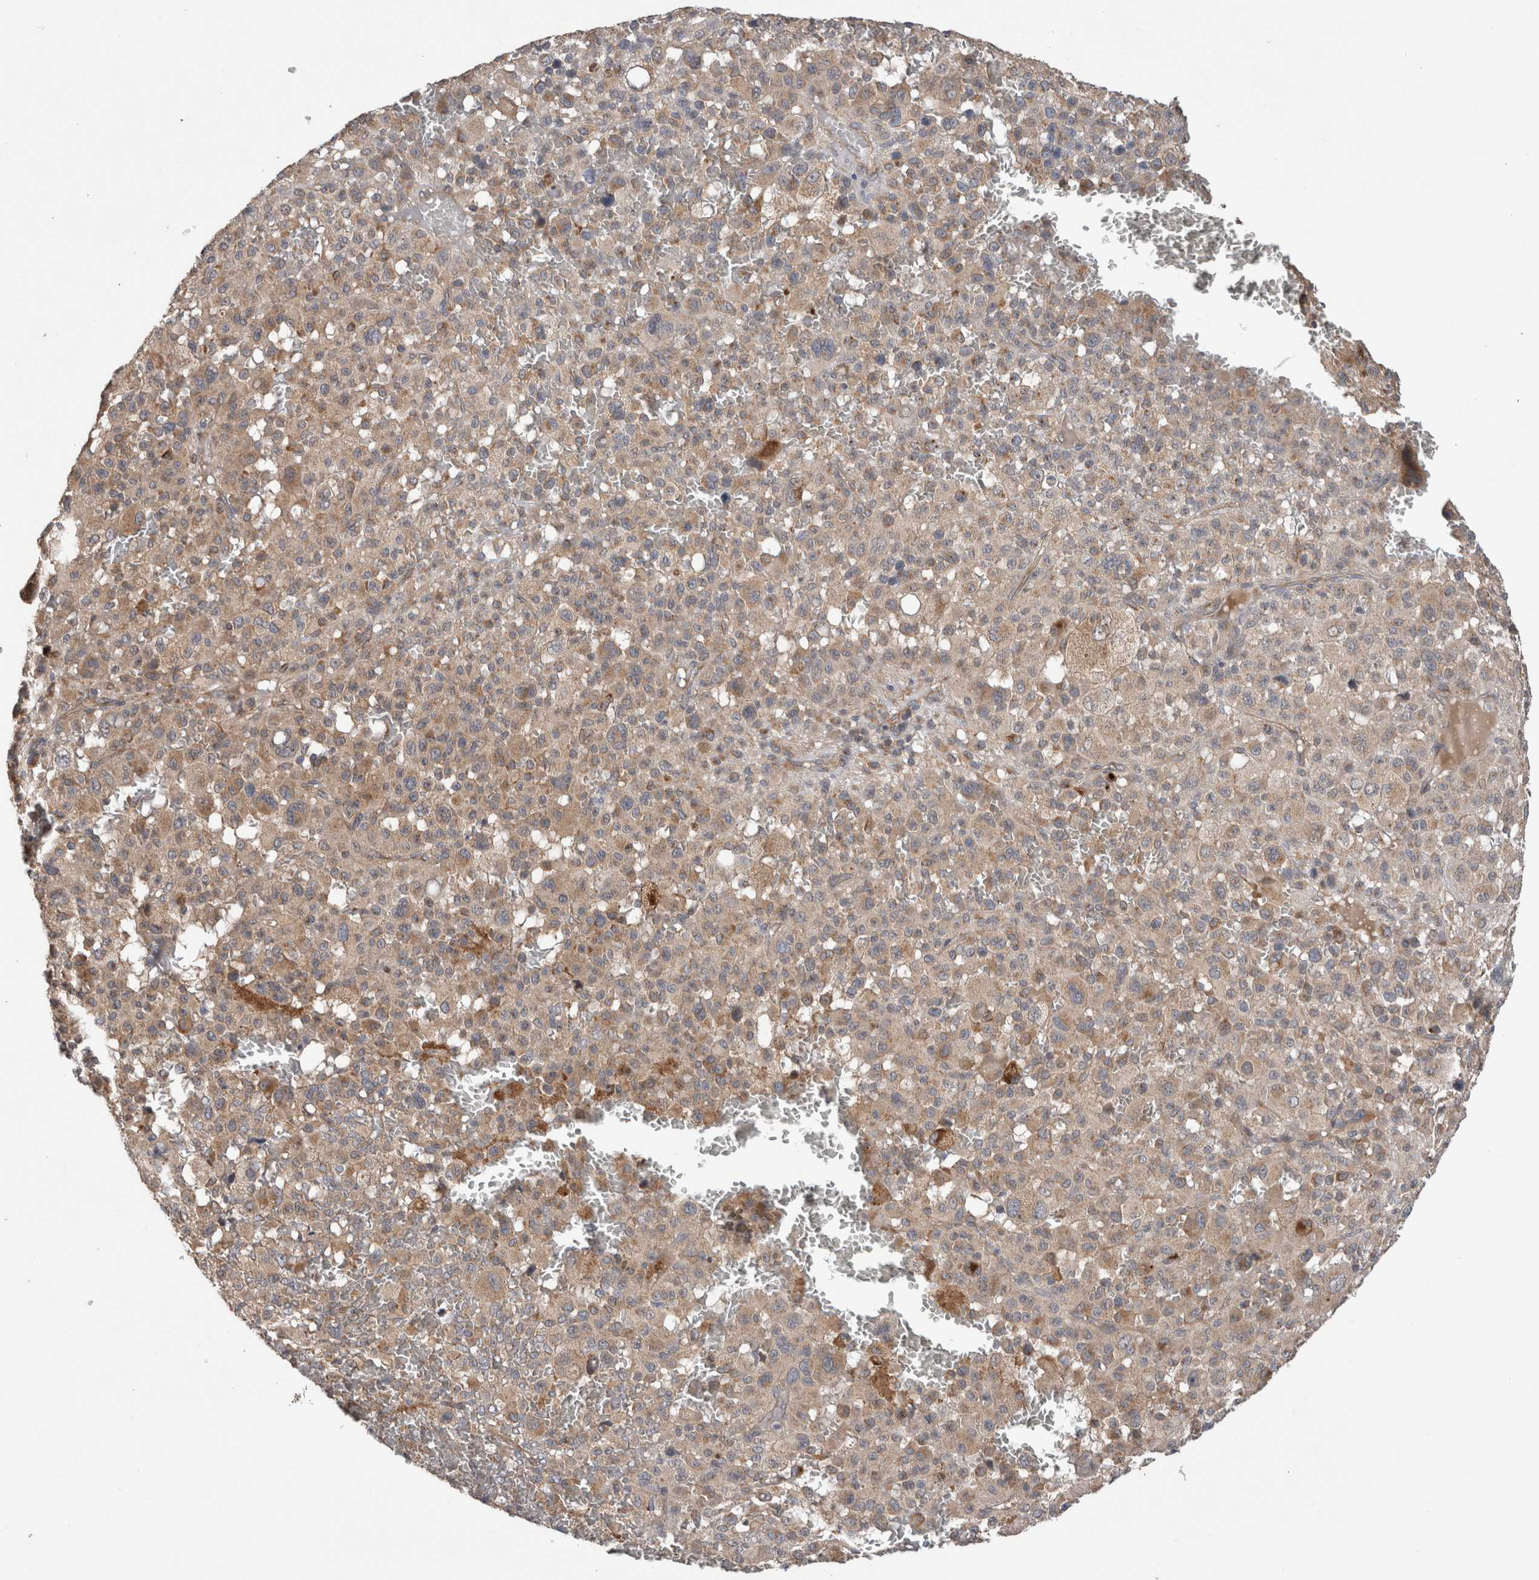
{"staining": {"intensity": "weak", "quantity": ">75%", "location": "cytoplasmic/membranous"}, "tissue": "melanoma", "cell_type": "Tumor cells", "image_type": "cancer", "snomed": [{"axis": "morphology", "description": "Malignant melanoma, Metastatic site"}, {"axis": "topography", "description": "Skin"}], "caption": "Brown immunohistochemical staining in malignant melanoma (metastatic site) shows weak cytoplasmic/membranous expression in about >75% of tumor cells.", "gene": "TRIM5", "patient": {"sex": "female", "age": 74}}